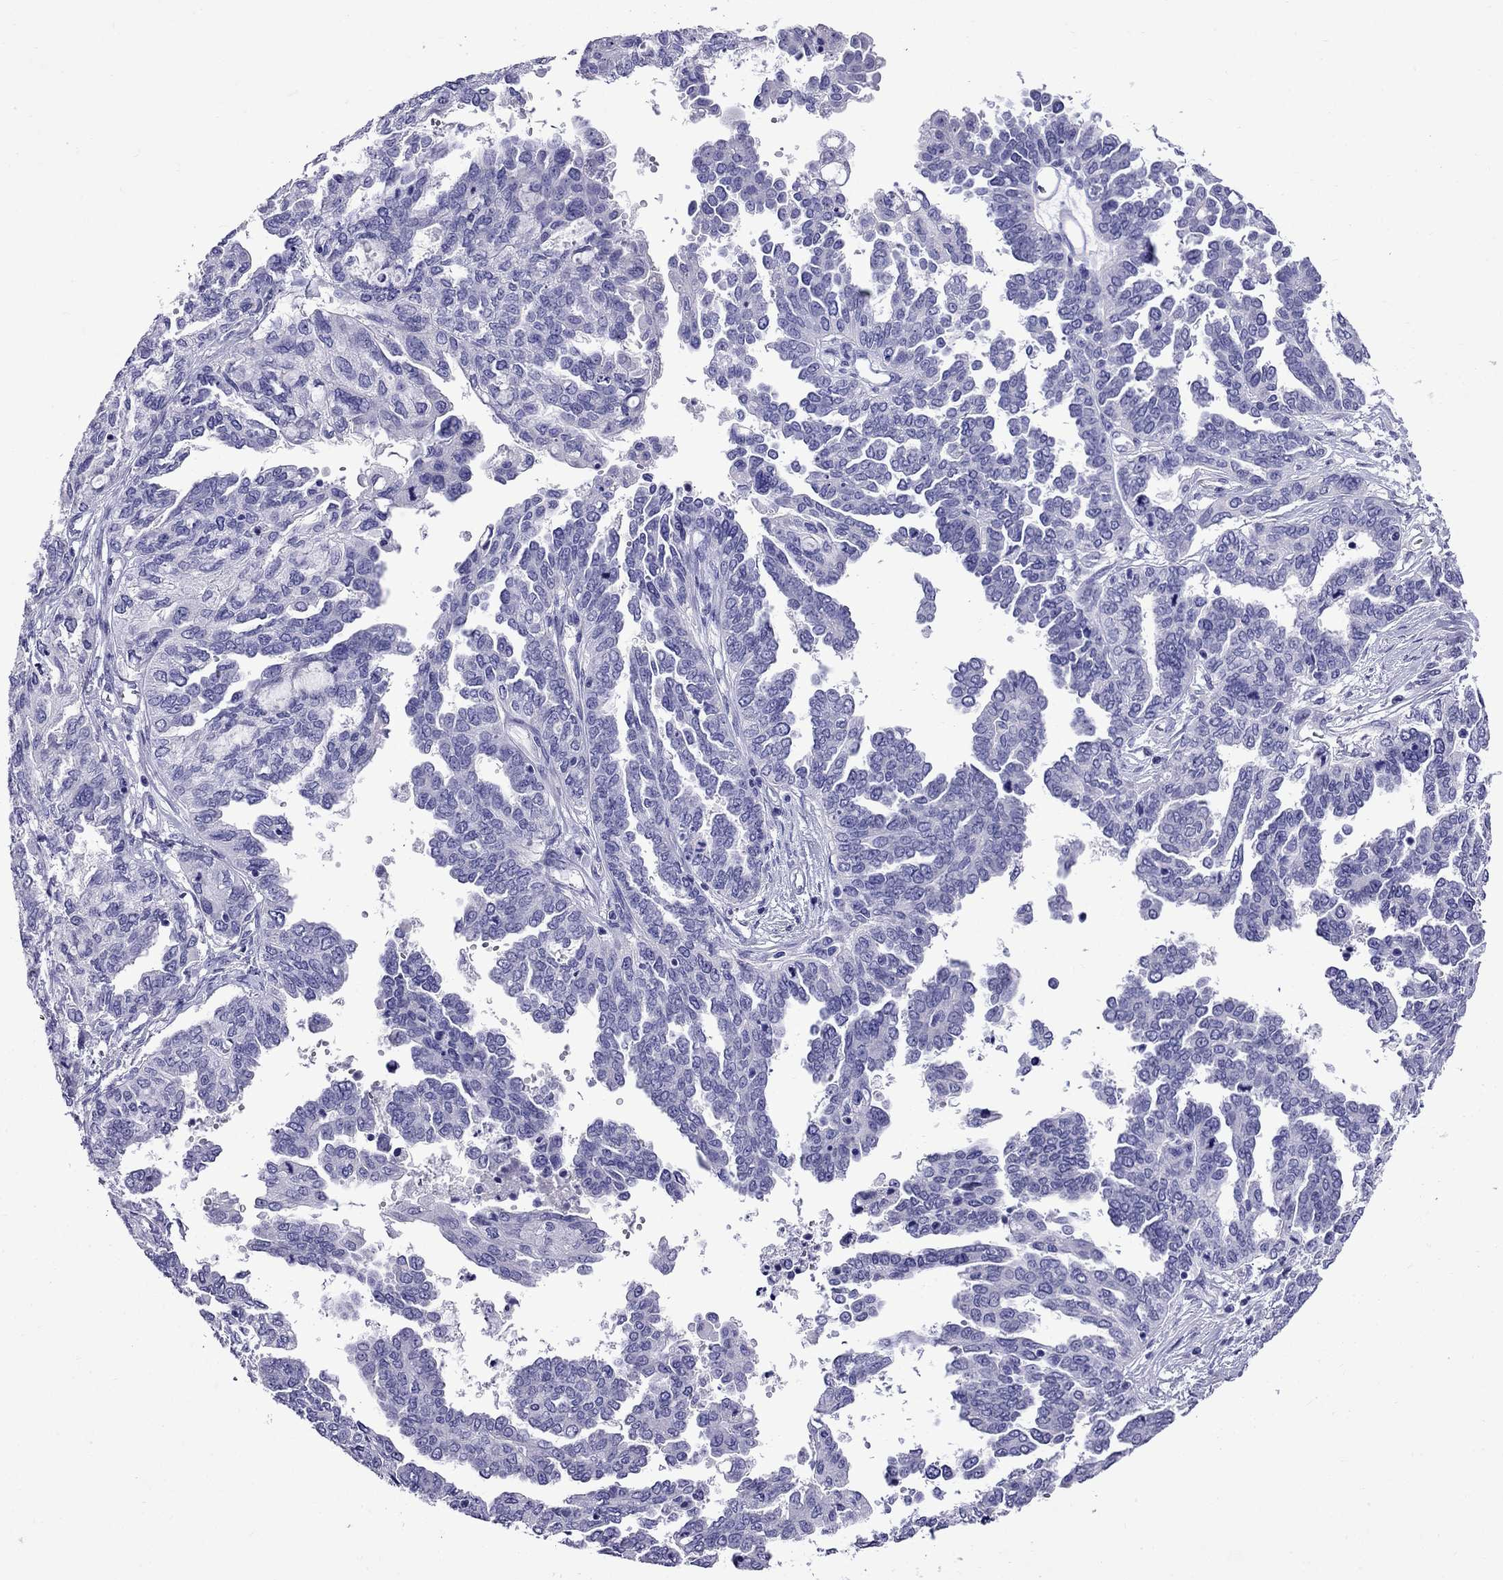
{"staining": {"intensity": "negative", "quantity": "none", "location": "none"}, "tissue": "ovarian cancer", "cell_type": "Tumor cells", "image_type": "cancer", "snomed": [{"axis": "morphology", "description": "Cystadenocarcinoma, serous, NOS"}, {"axis": "topography", "description": "Ovary"}], "caption": "Immunohistochemistry of human ovarian cancer (serous cystadenocarcinoma) reveals no staining in tumor cells. The staining is performed using DAB (3,3'-diaminobenzidine) brown chromogen with nuclei counter-stained in using hematoxylin.", "gene": "CRYBA1", "patient": {"sex": "female", "age": 53}}